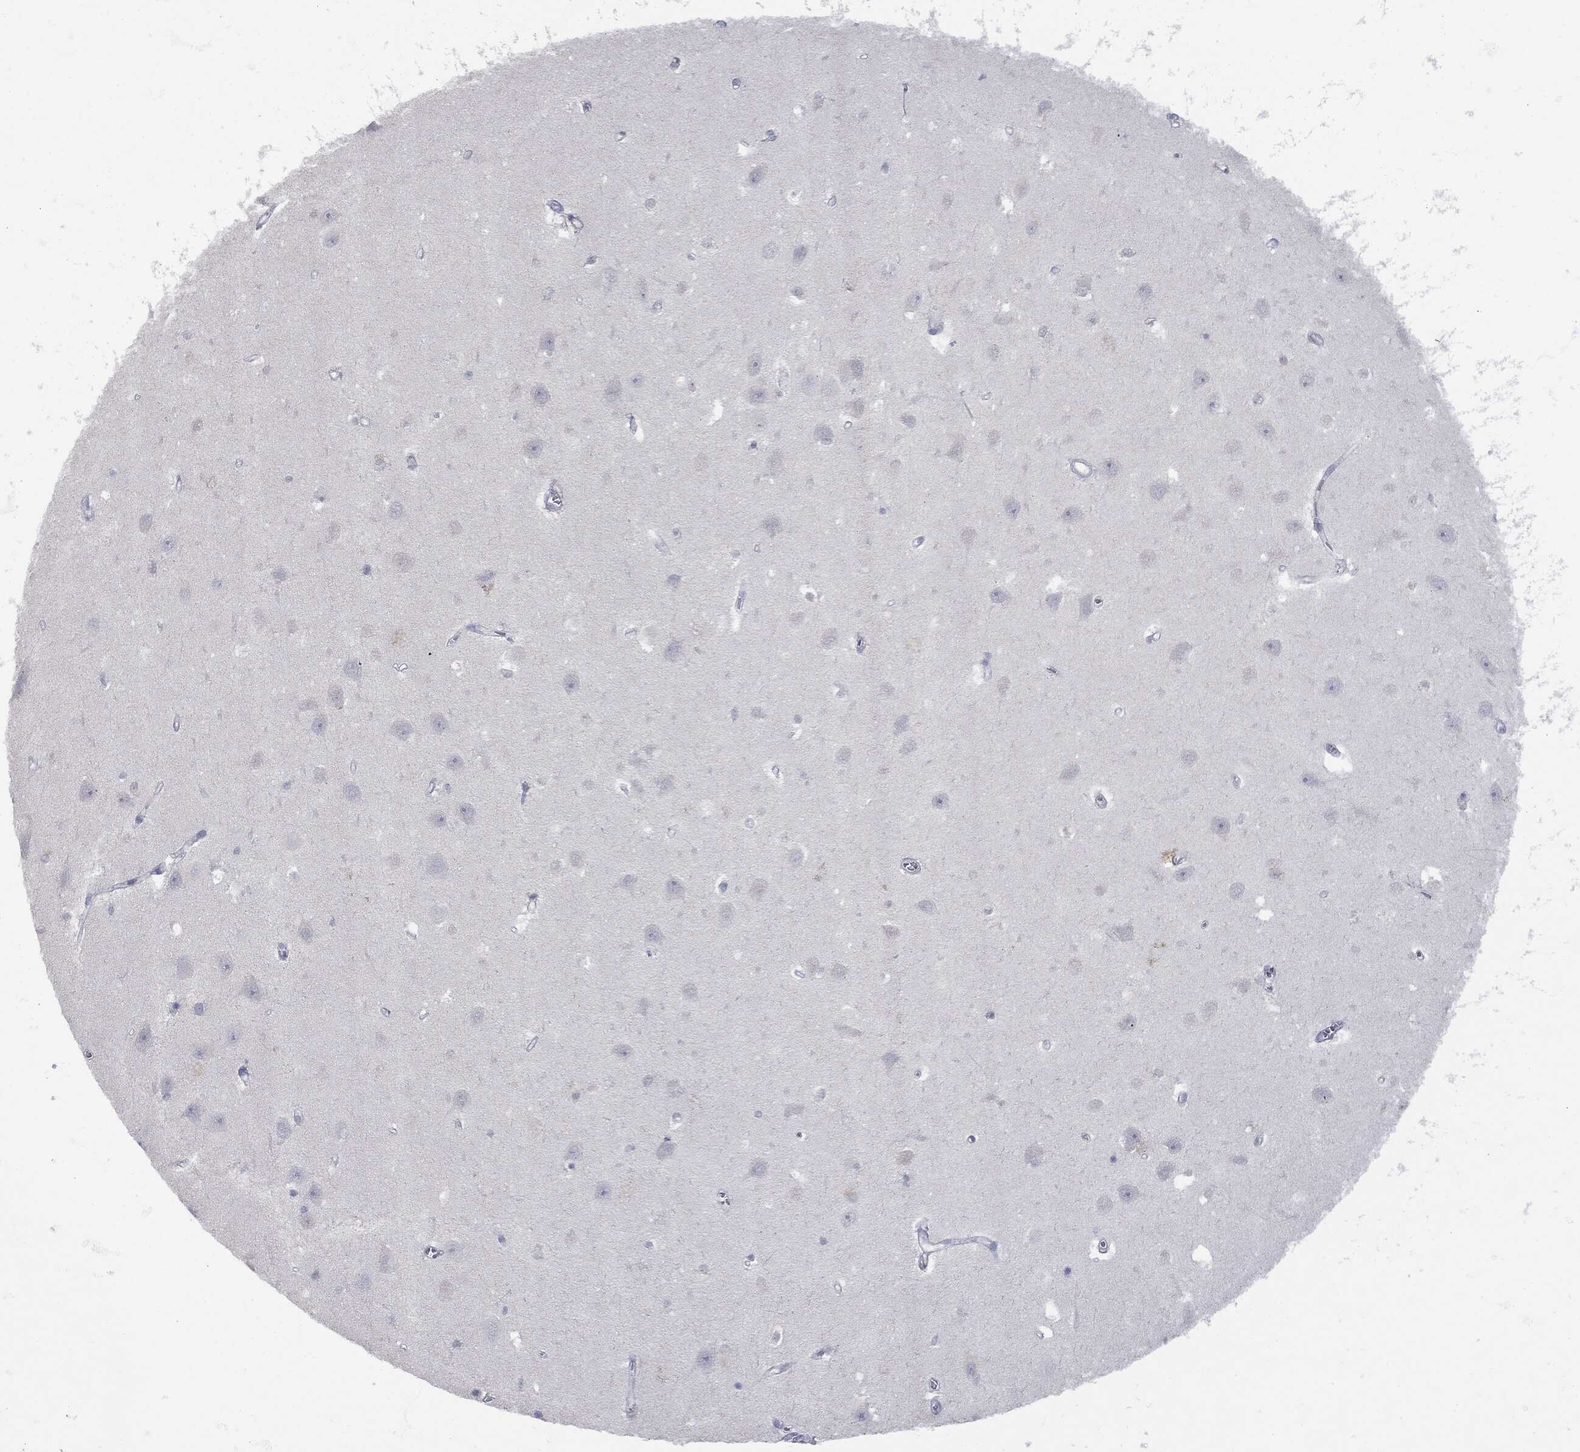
{"staining": {"intensity": "negative", "quantity": "none", "location": "none"}, "tissue": "hippocampus", "cell_type": "Glial cells", "image_type": "normal", "snomed": [{"axis": "morphology", "description": "Normal tissue, NOS"}, {"axis": "topography", "description": "Hippocampus"}], "caption": "Immunohistochemistry (IHC) of benign human hippocampus demonstrates no expression in glial cells.", "gene": "UBE2C", "patient": {"sex": "female", "age": 64}}